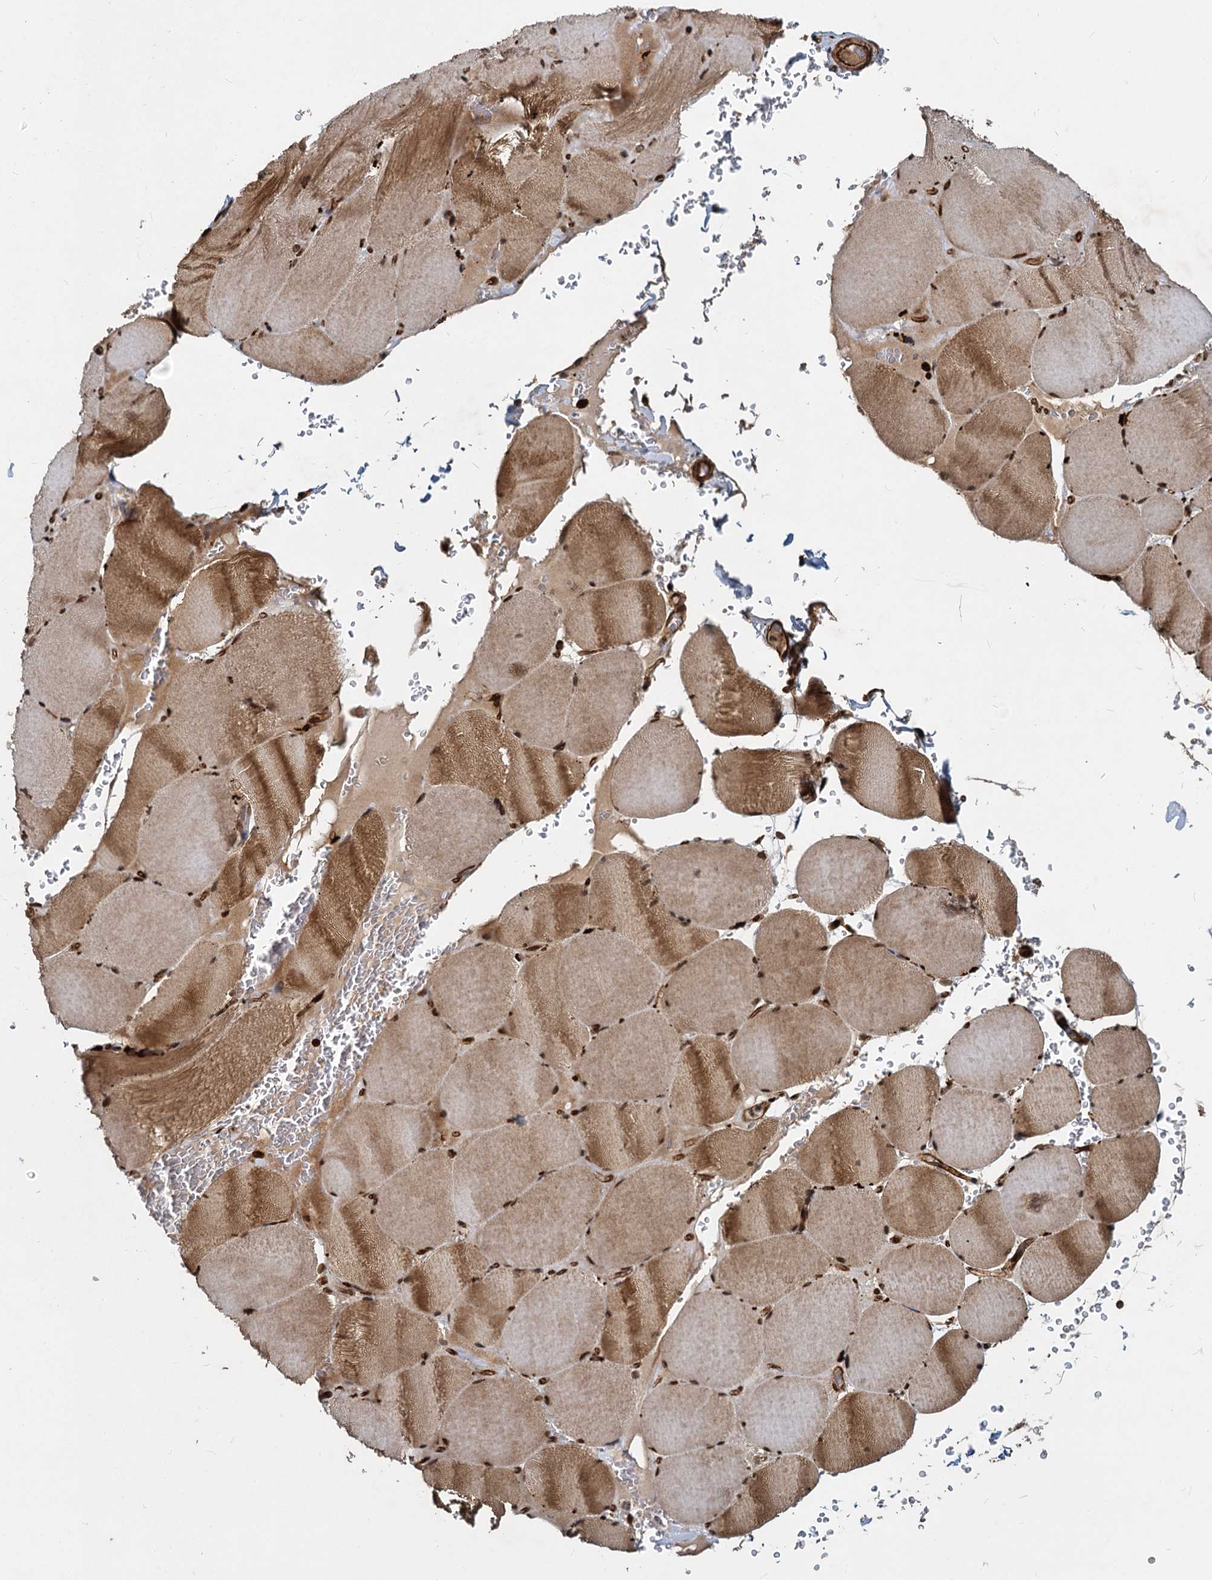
{"staining": {"intensity": "moderate", "quantity": ">75%", "location": "cytoplasmic/membranous,nuclear"}, "tissue": "skeletal muscle", "cell_type": "Myocytes", "image_type": "normal", "snomed": [{"axis": "morphology", "description": "Normal tissue, NOS"}, {"axis": "topography", "description": "Skeletal muscle"}, {"axis": "topography", "description": "Head-Neck"}], "caption": "Skeletal muscle stained with DAB immunohistochemistry displays medium levels of moderate cytoplasmic/membranous,nuclear staining in approximately >75% of myocytes.", "gene": "TRIM23", "patient": {"sex": "male", "age": 66}}